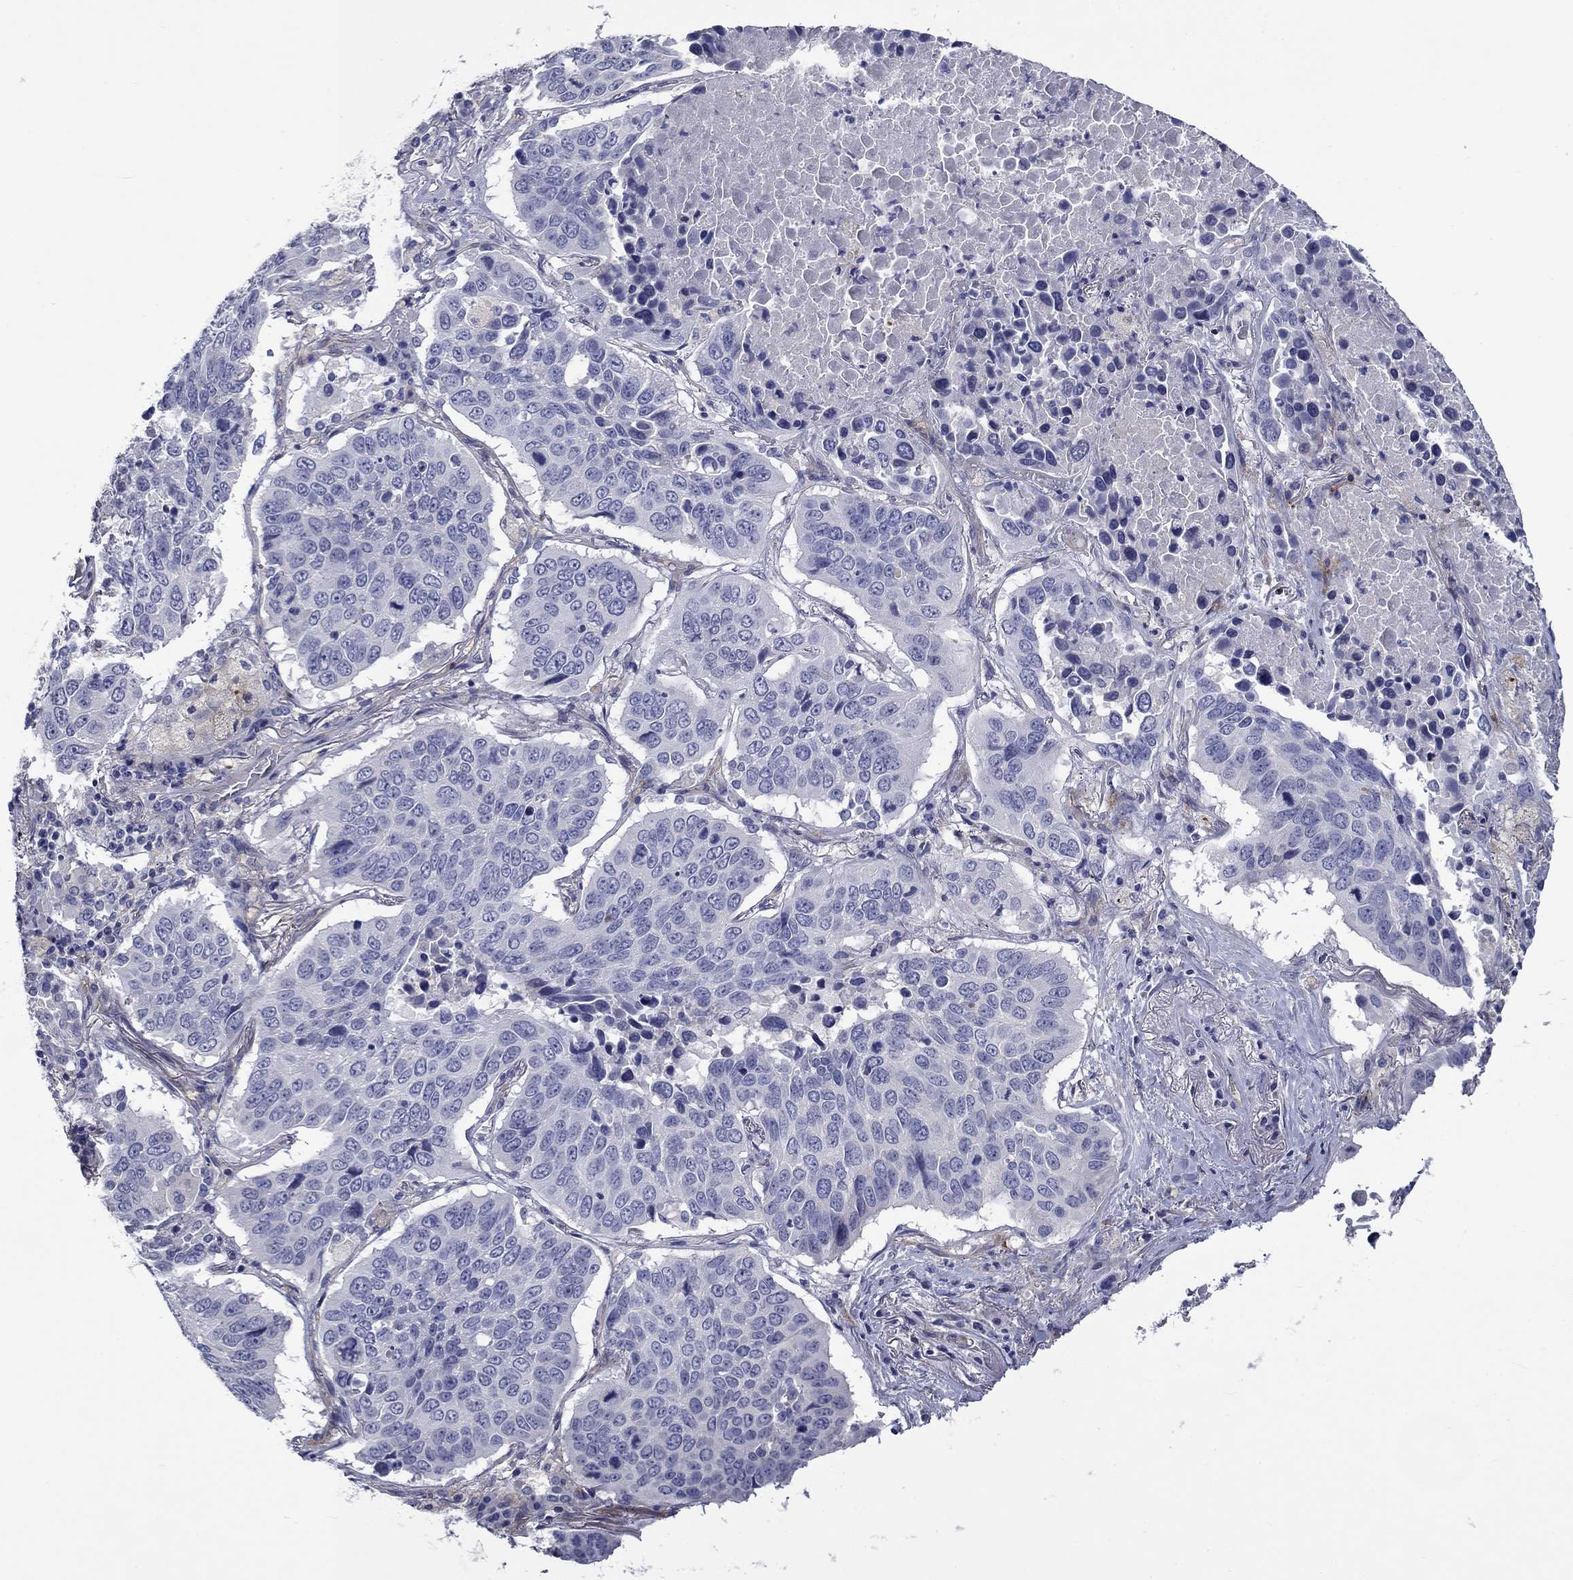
{"staining": {"intensity": "negative", "quantity": "none", "location": "none"}, "tissue": "lung cancer", "cell_type": "Tumor cells", "image_type": "cancer", "snomed": [{"axis": "morphology", "description": "Normal tissue, NOS"}, {"axis": "morphology", "description": "Squamous cell carcinoma, NOS"}, {"axis": "topography", "description": "Bronchus"}, {"axis": "topography", "description": "Lung"}], "caption": "This is a histopathology image of immunohistochemistry staining of lung squamous cell carcinoma, which shows no expression in tumor cells. (DAB (3,3'-diaminobenzidine) immunohistochemistry (IHC) visualized using brightfield microscopy, high magnification).", "gene": "CNDP1", "patient": {"sex": "male", "age": 64}}